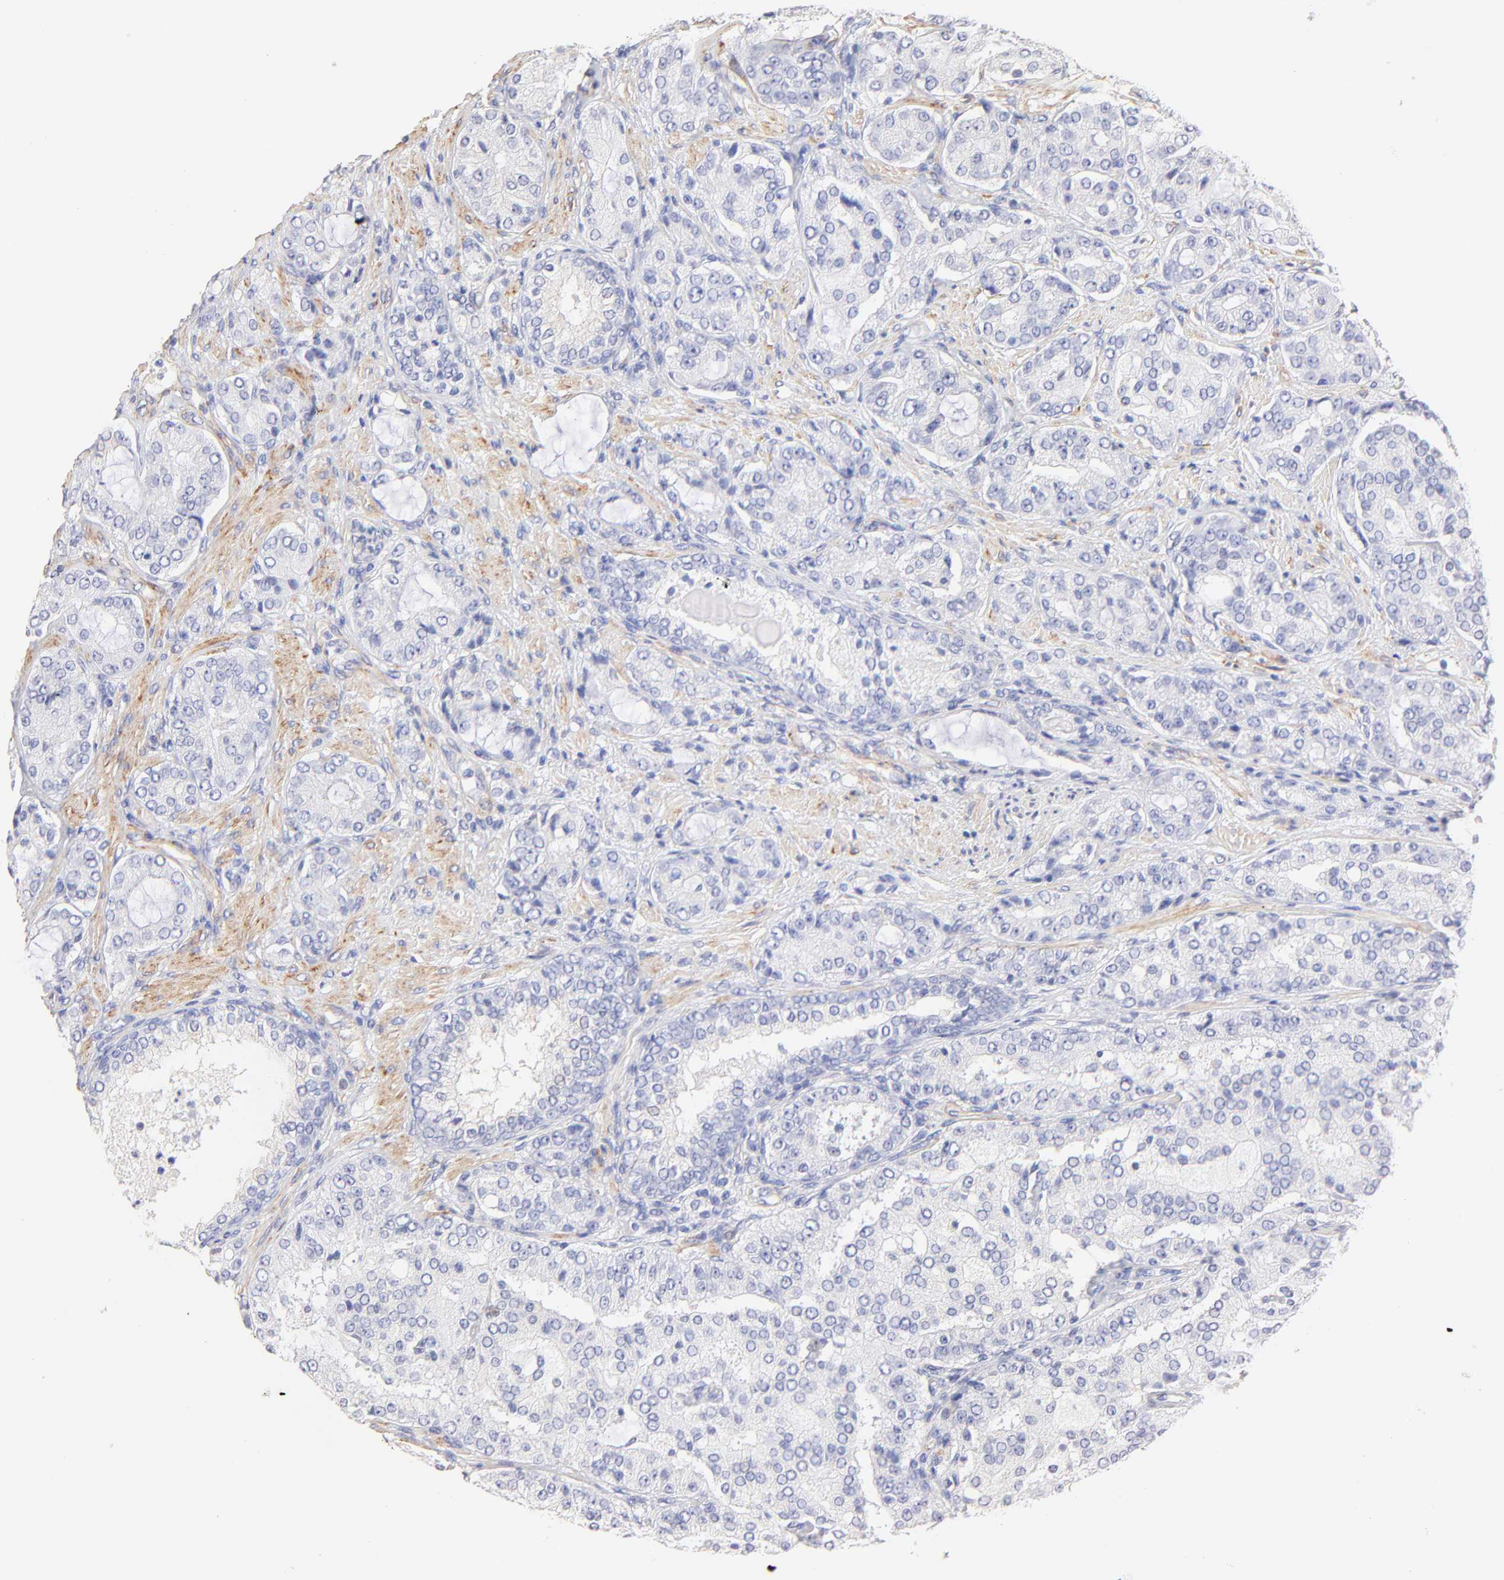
{"staining": {"intensity": "negative", "quantity": "none", "location": "none"}, "tissue": "prostate cancer", "cell_type": "Tumor cells", "image_type": "cancer", "snomed": [{"axis": "morphology", "description": "Adenocarcinoma, High grade"}, {"axis": "topography", "description": "Prostate"}], "caption": "Prostate cancer was stained to show a protein in brown. There is no significant expression in tumor cells. (Immunohistochemistry, brightfield microscopy, high magnification).", "gene": "ACTRT1", "patient": {"sex": "male", "age": 72}}